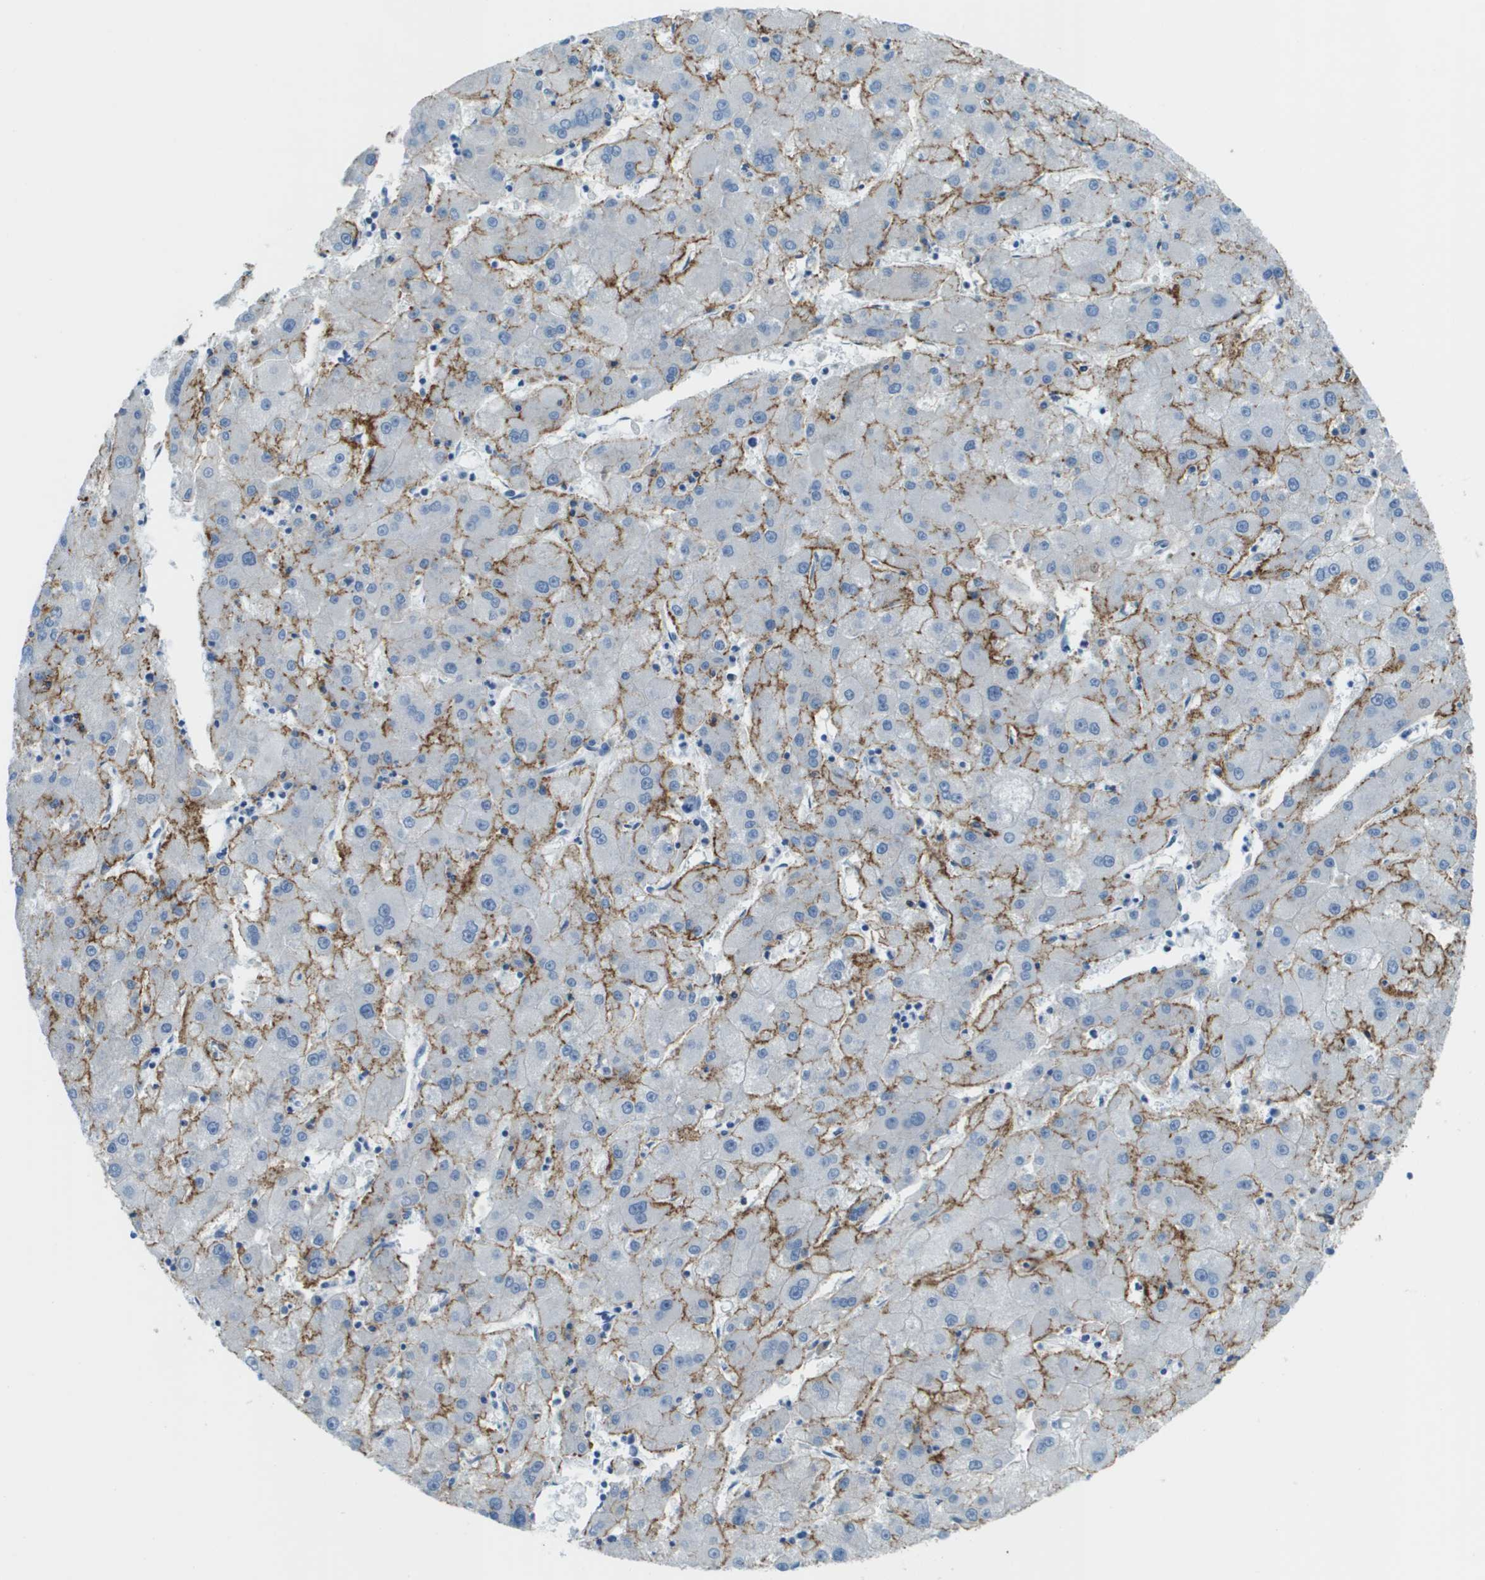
{"staining": {"intensity": "negative", "quantity": "none", "location": "none"}, "tissue": "liver cancer", "cell_type": "Tumor cells", "image_type": "cancer", "snomed": [{"axis": "morphology", "description": "Carcinoma, Hepatocellular, NOS"}, {"axis": "topography", "description": "Liver"}], "caption": "Immunohistochemical staining of liver hepatocellular carcinoma demonstrates no significant staining in tumor cells.", "gene": "SDC1", "patient": {"sex": "male", "age": 72}}